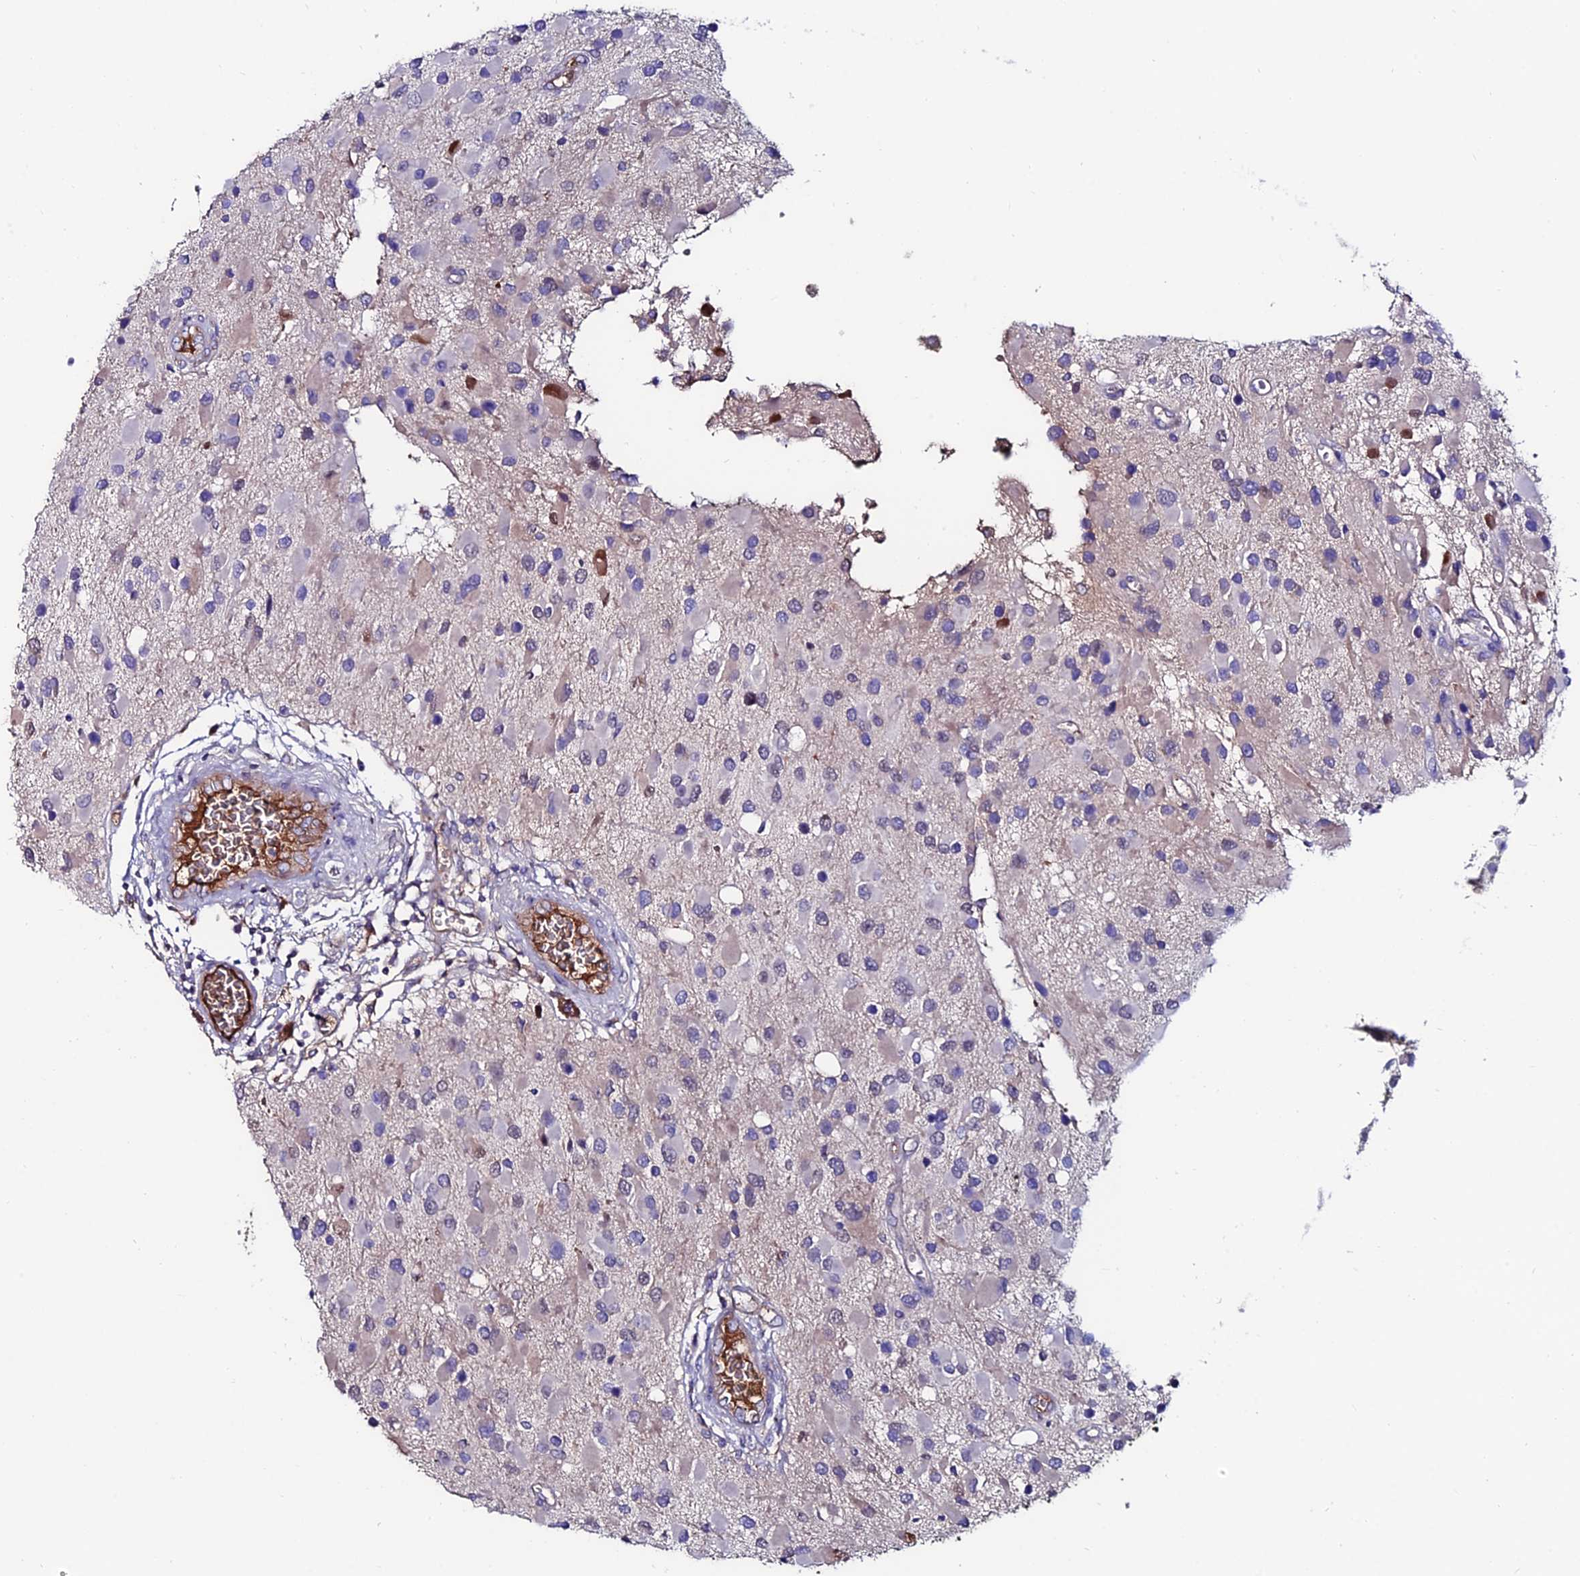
{"staining": {"intensity": "negative", "quantity": "none", "location": "none"}, "tissue": "glioma", "cell_type": "Tumor cells", "image_type": "cancer", "snomed": [{"axis": "morphology", "description": "Glioma, malignant, High grade"}, {"axis": "topography", "description": "Brain"}], "caption": "Malignant glioma (high-grade) was stained to show a protein in brown. There is no significant staining in tumor cells.", "gene": "SLC25A16", "patient": {"sex": "male", "age": 53}}